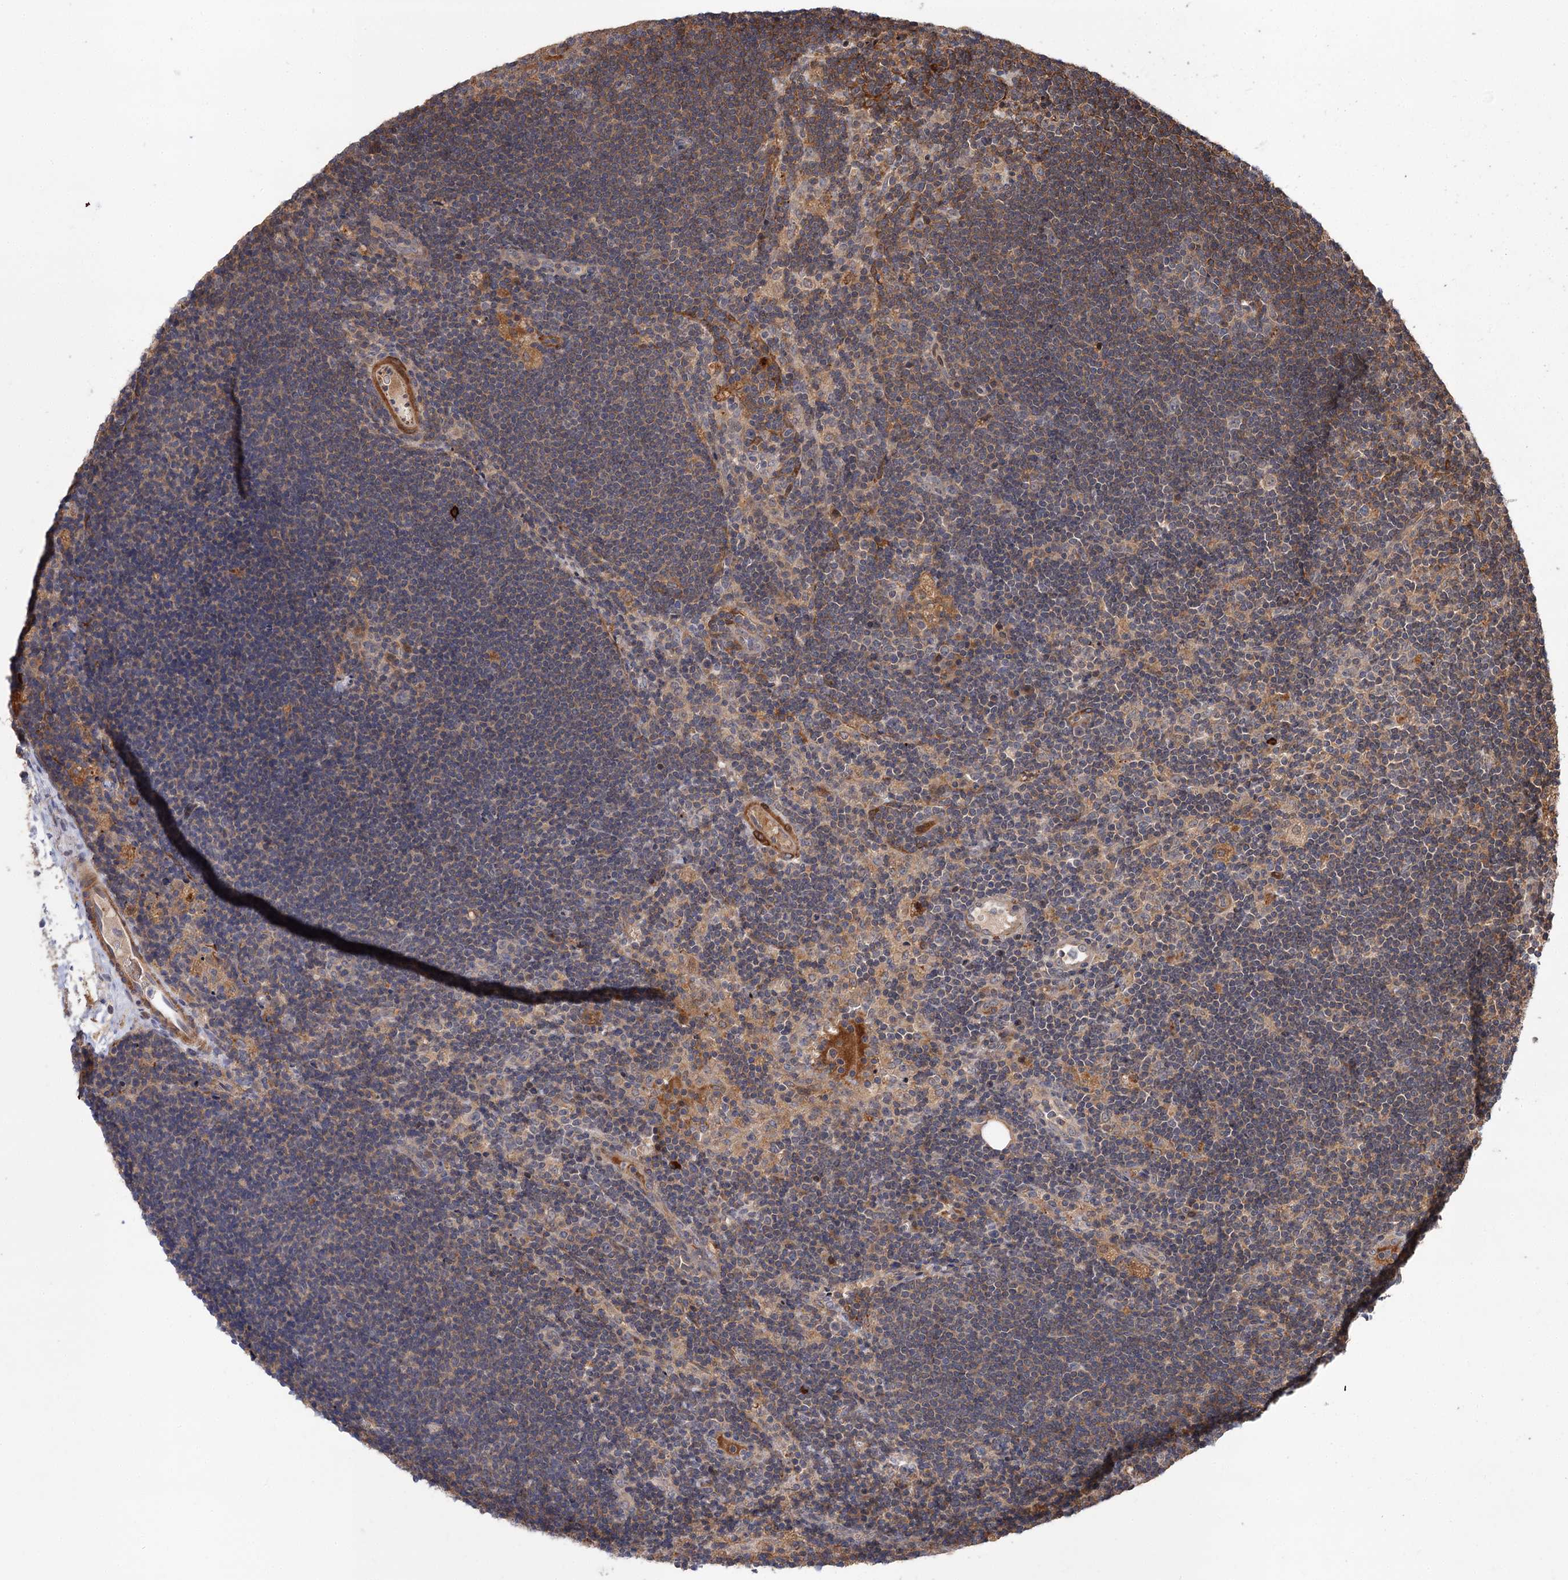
{"staining": {"intensity": "weak", "quantity": "<25%", "location": "cytoplasmic/membranous"}, "tissue": "lymph node", "cell_type": "Germinal center cells", "image_type": "normal", "snomed": [{"axis": "morphology", "description": "Normal tissue, NOS"}, {"axis": "topography", "description": "Lymph node"}], "caption": "Immunohistochemistry of benign human lymph node exhibits no expression in germinal center cells. (Stains: DAB IHC with hematoxylin counter stain, Microscopy: brightfield microscopy at high magnification).", "gene": "FBXW8", "patient": {"sex": "male", "age": 24}}